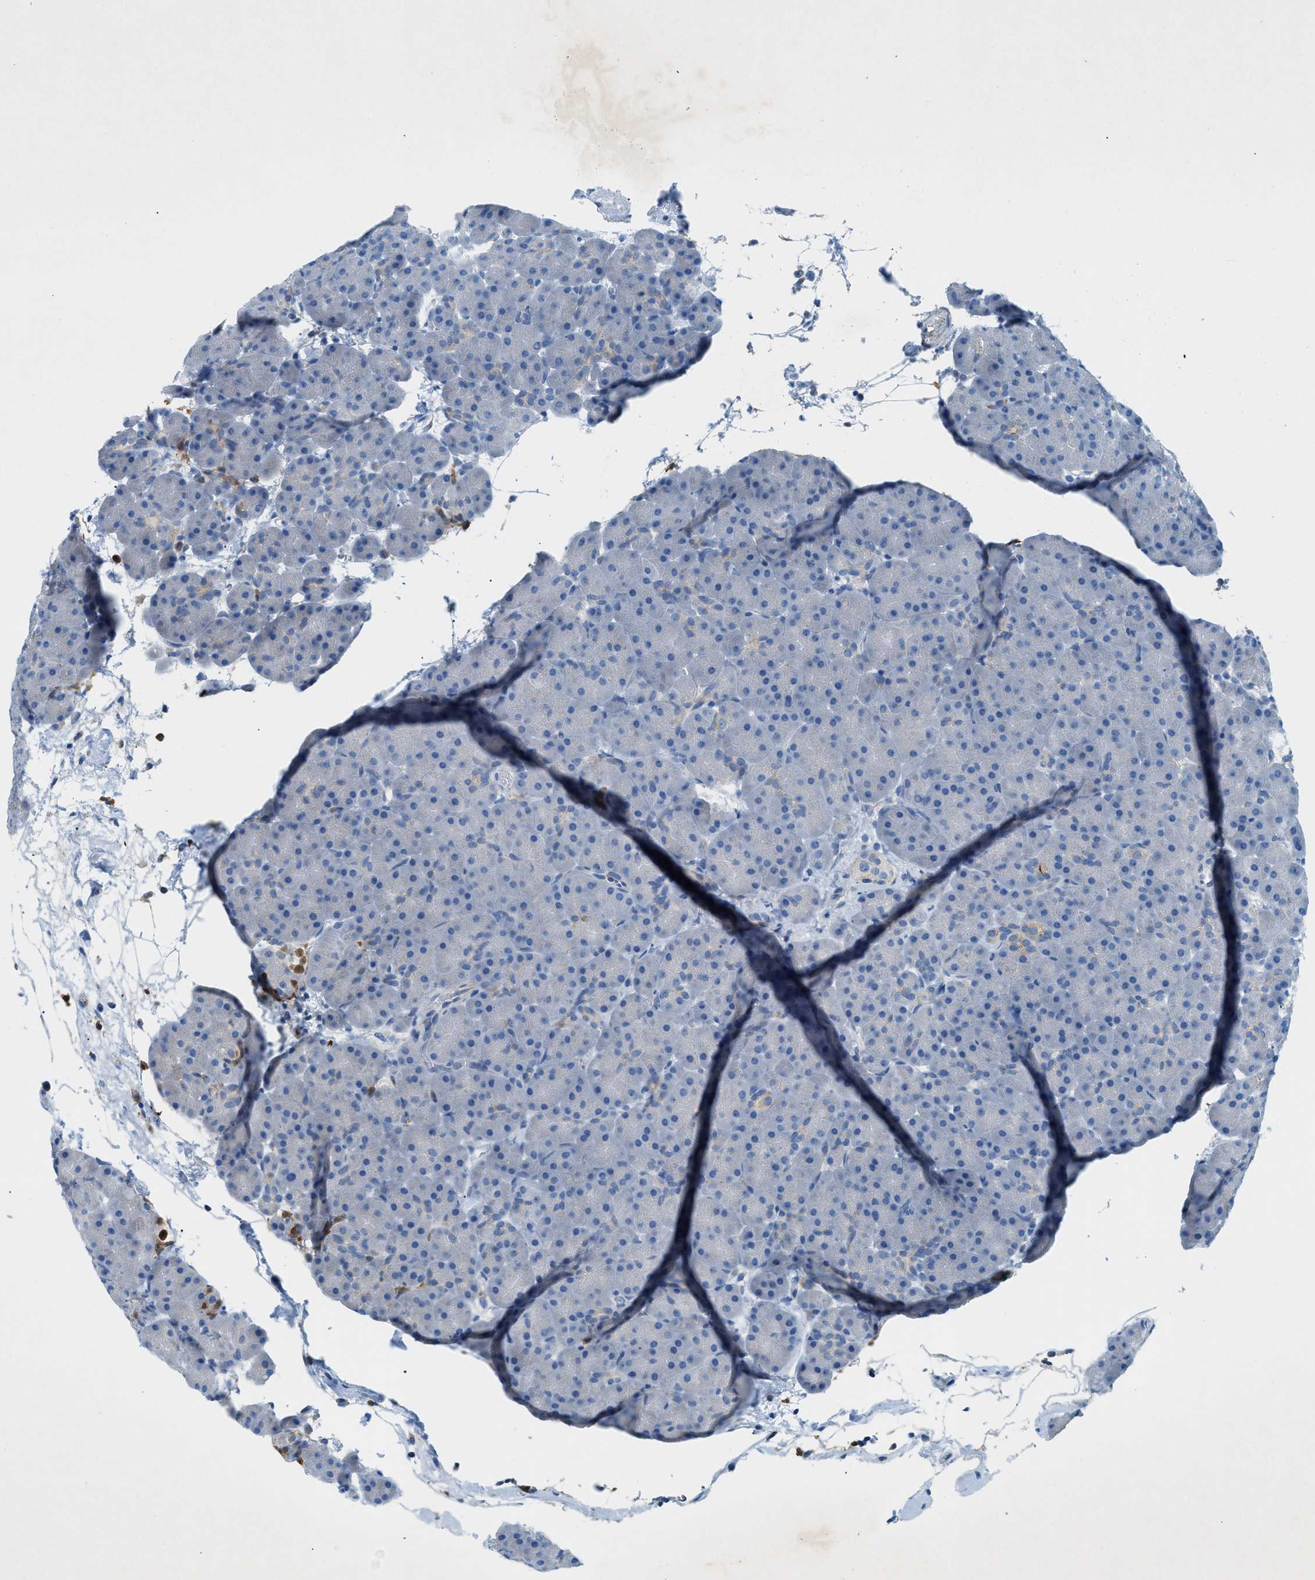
{"staining": {"intensity": "negative", "quantity": "none", "location": "none"}, "tissue": "pancreas", "cell_type": "Exocrine glandular cells", "image_type": "normal", "snomed": [{"axis": "morphology", "description": "Normal tissue, NOS"}, {"axis": "topography", "description": "Pancreas"}], "caption": "The immunohistochemistry photomicrograph has no significant staining in exocrine glandular cells of pancreas.", "gene": "ZDHHC13", "patient": {"sex": "male", "age": 66}}